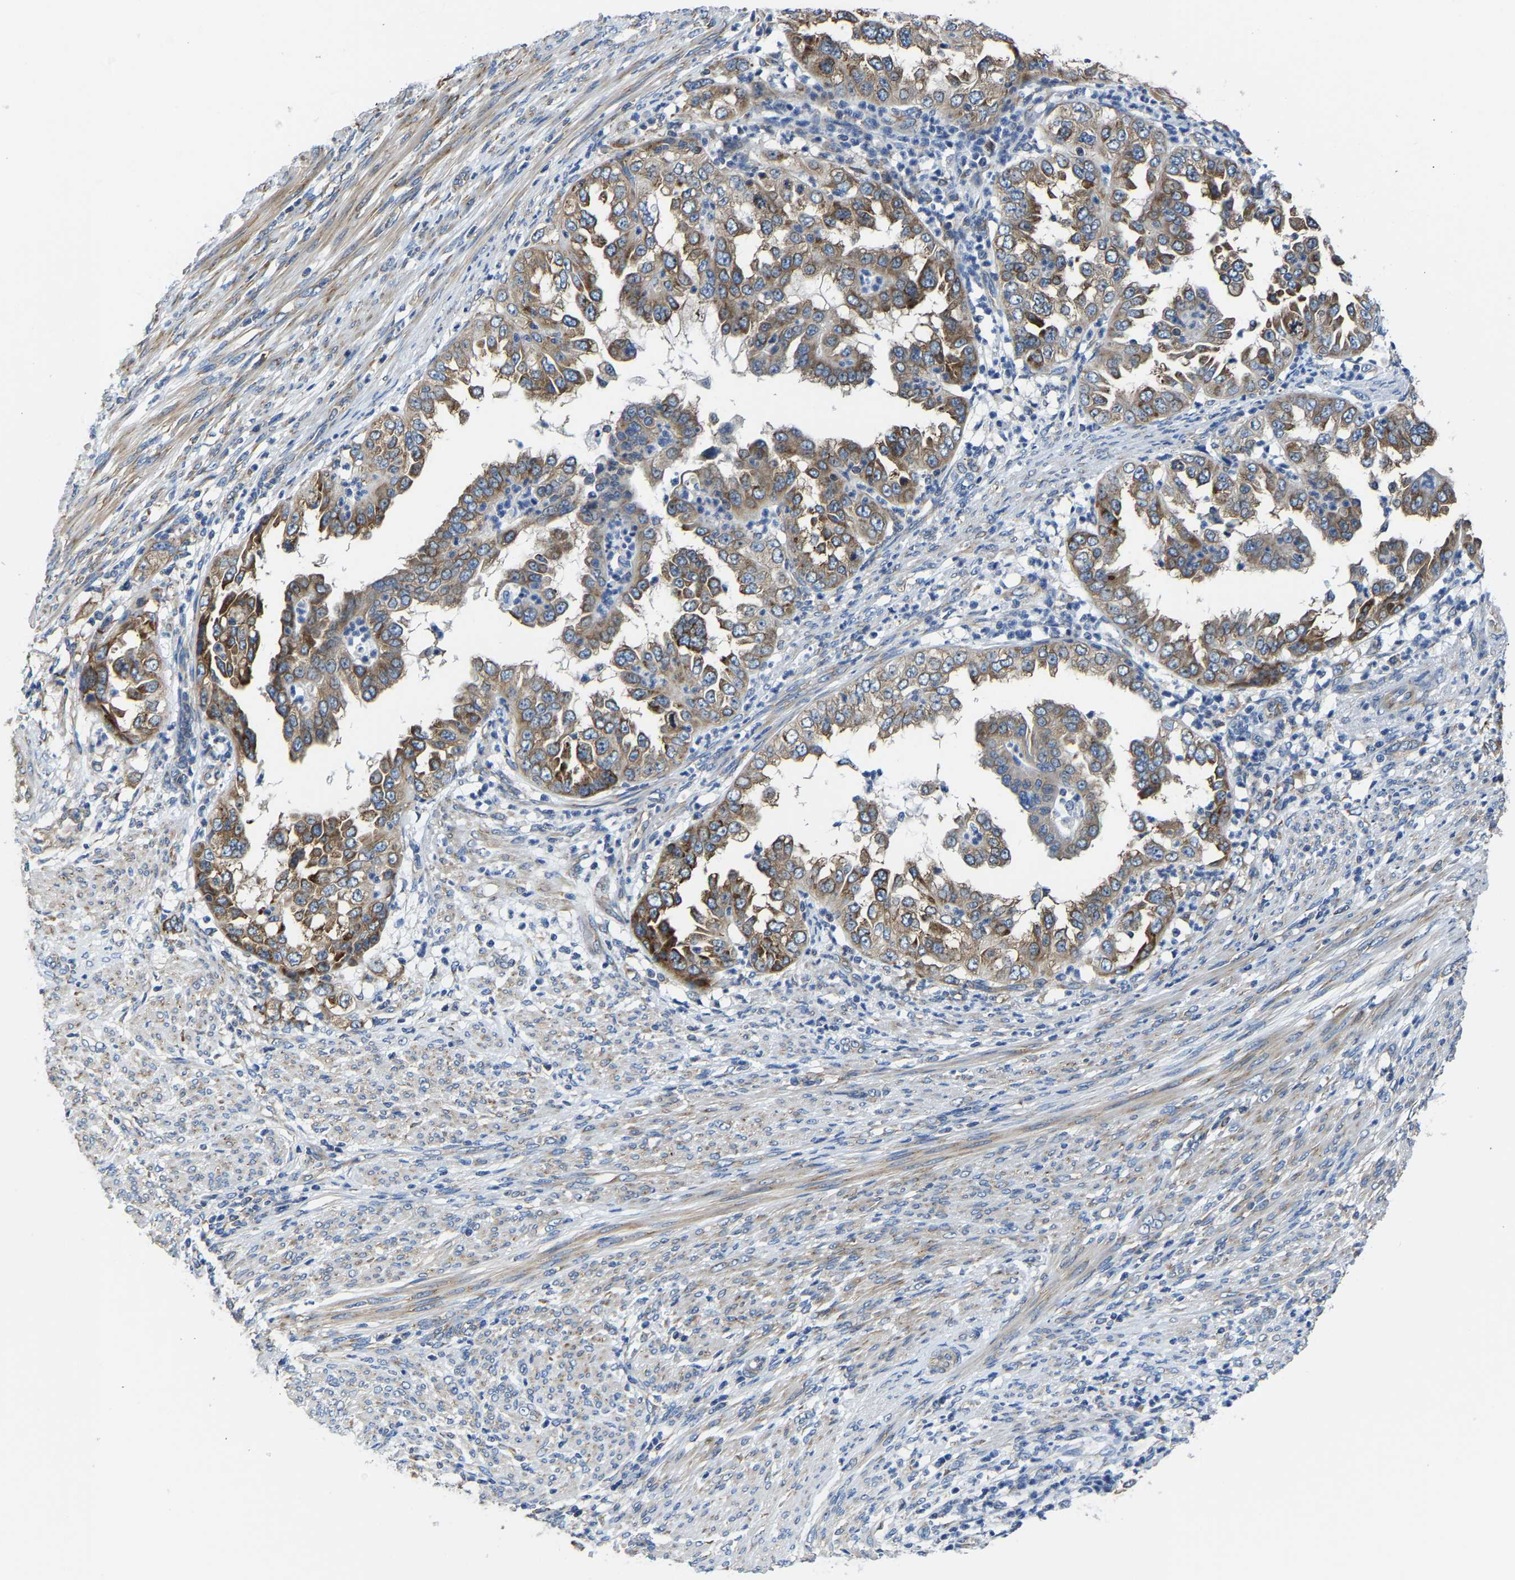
{"staining": {"intensity": "moderate", "quantity": ">75%", "location": "cytoplasmic/membranous"}, "tissue": "endometrial cancer", "cell_type": "Tumor cells", "image_type": "cancer", "snomed": [{"axis": "morphology", "description": "Adenocarcinoma, NOS"}, {"axis": "topography", "description": "Endometrium"}], "caption": "Protein expression analysis of human endometrial adenocarcinoma reveals moderate cytoplasmic/membranous staining in about >75% of tumor cells.", "gene": "G3BP2", "patient": {"sex": "female", "age": 85}}